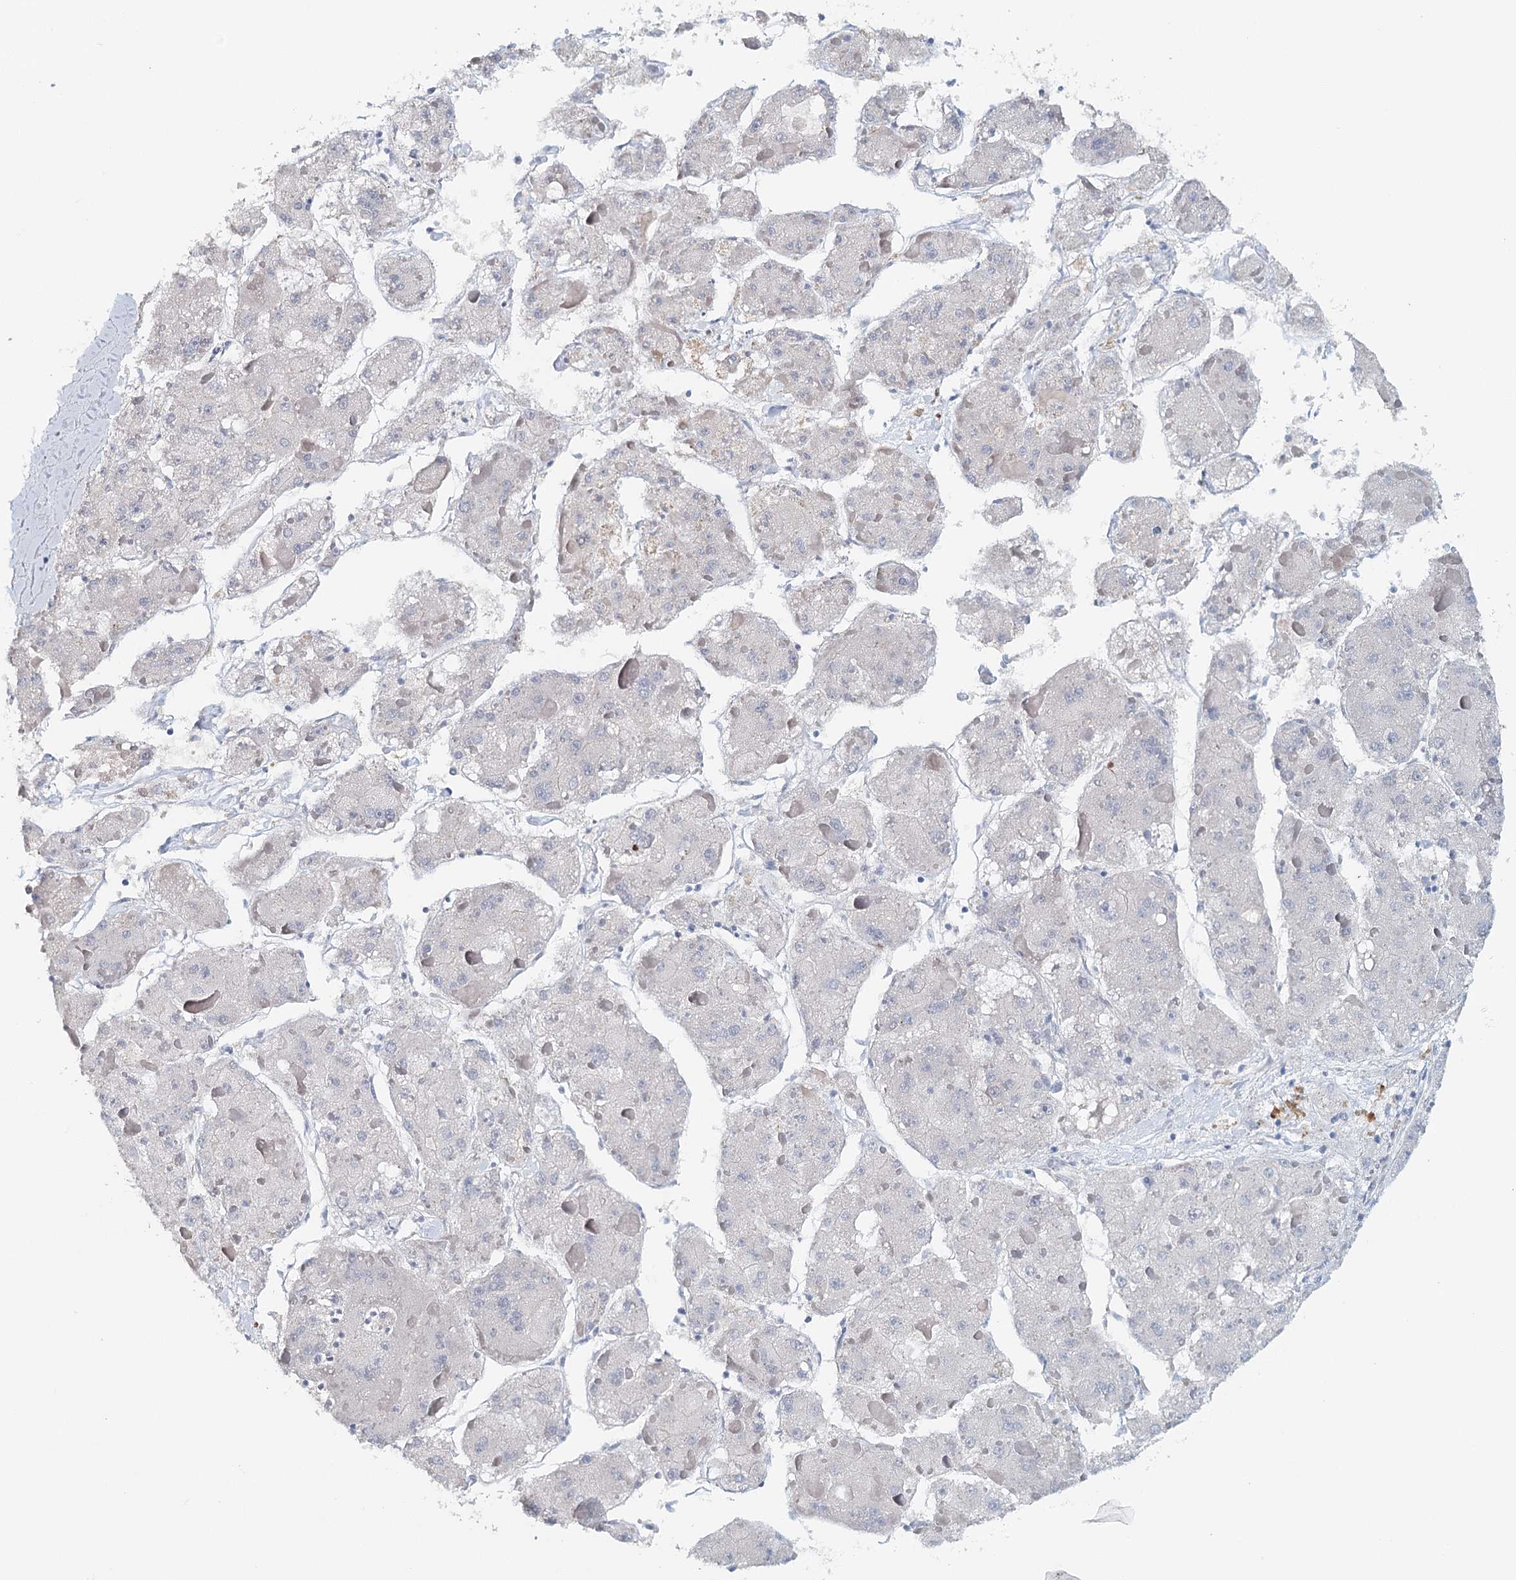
{"staining": {"intensity": "negative", "quantity": "none", "location": "none"}, "tissue": "liver cancer", "cell_type": "Tumor cells", "image_type": "cancer", "snomed": [{"axis": "morphology", "description": "Carcinoma, Hepatocellular, NOS"}, {"axis": "topography", "description": "Liver"}], "caption": "High magnification brightfield microscopy of hepatocellular carcinoma (liver) stained with DAB (brown) and counterstained with hematoxylin (blue): tumor cells show no significant expression.", "gene": "SYNPO", "patient": {"sex": "female", "age": 73}}